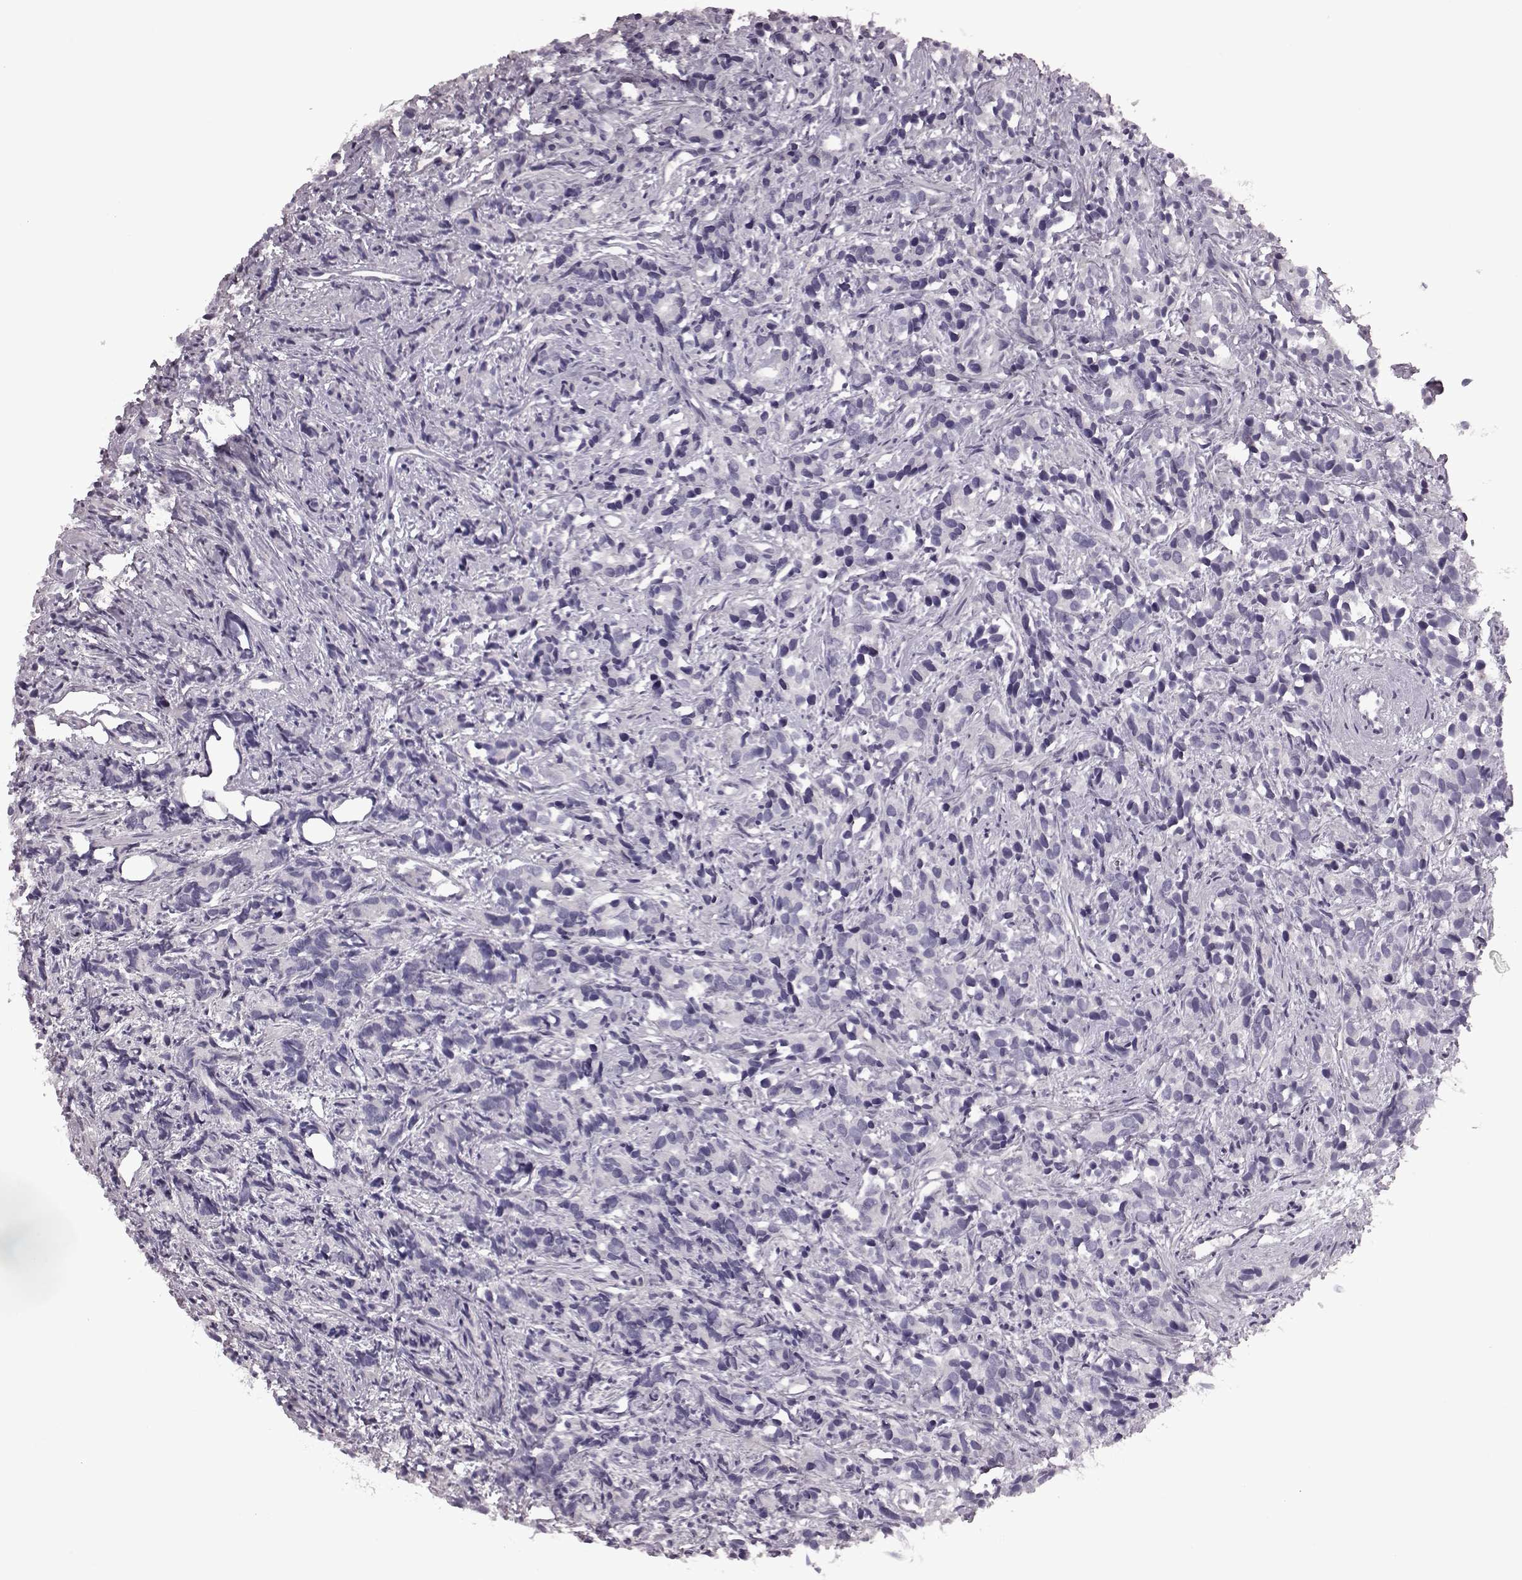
{"staining": {"intensity": "negative", "quantity": "none", "location": "none"}, "tissue": "prostate cancer", "cell_type": "Tumor cells", "image_type": "cancer", "snomed": [{"axis": "morphology", "description": "Adenocarcinoma, High grade"}, {"axis": "topography", "description": "Prostate"}], "caption": "Tumor cells are negative for protein expression in human high-grade adenocarcinoma (prostate).", "gene": "SNTG1", "patient": {"sex": "male", "age": 84}}